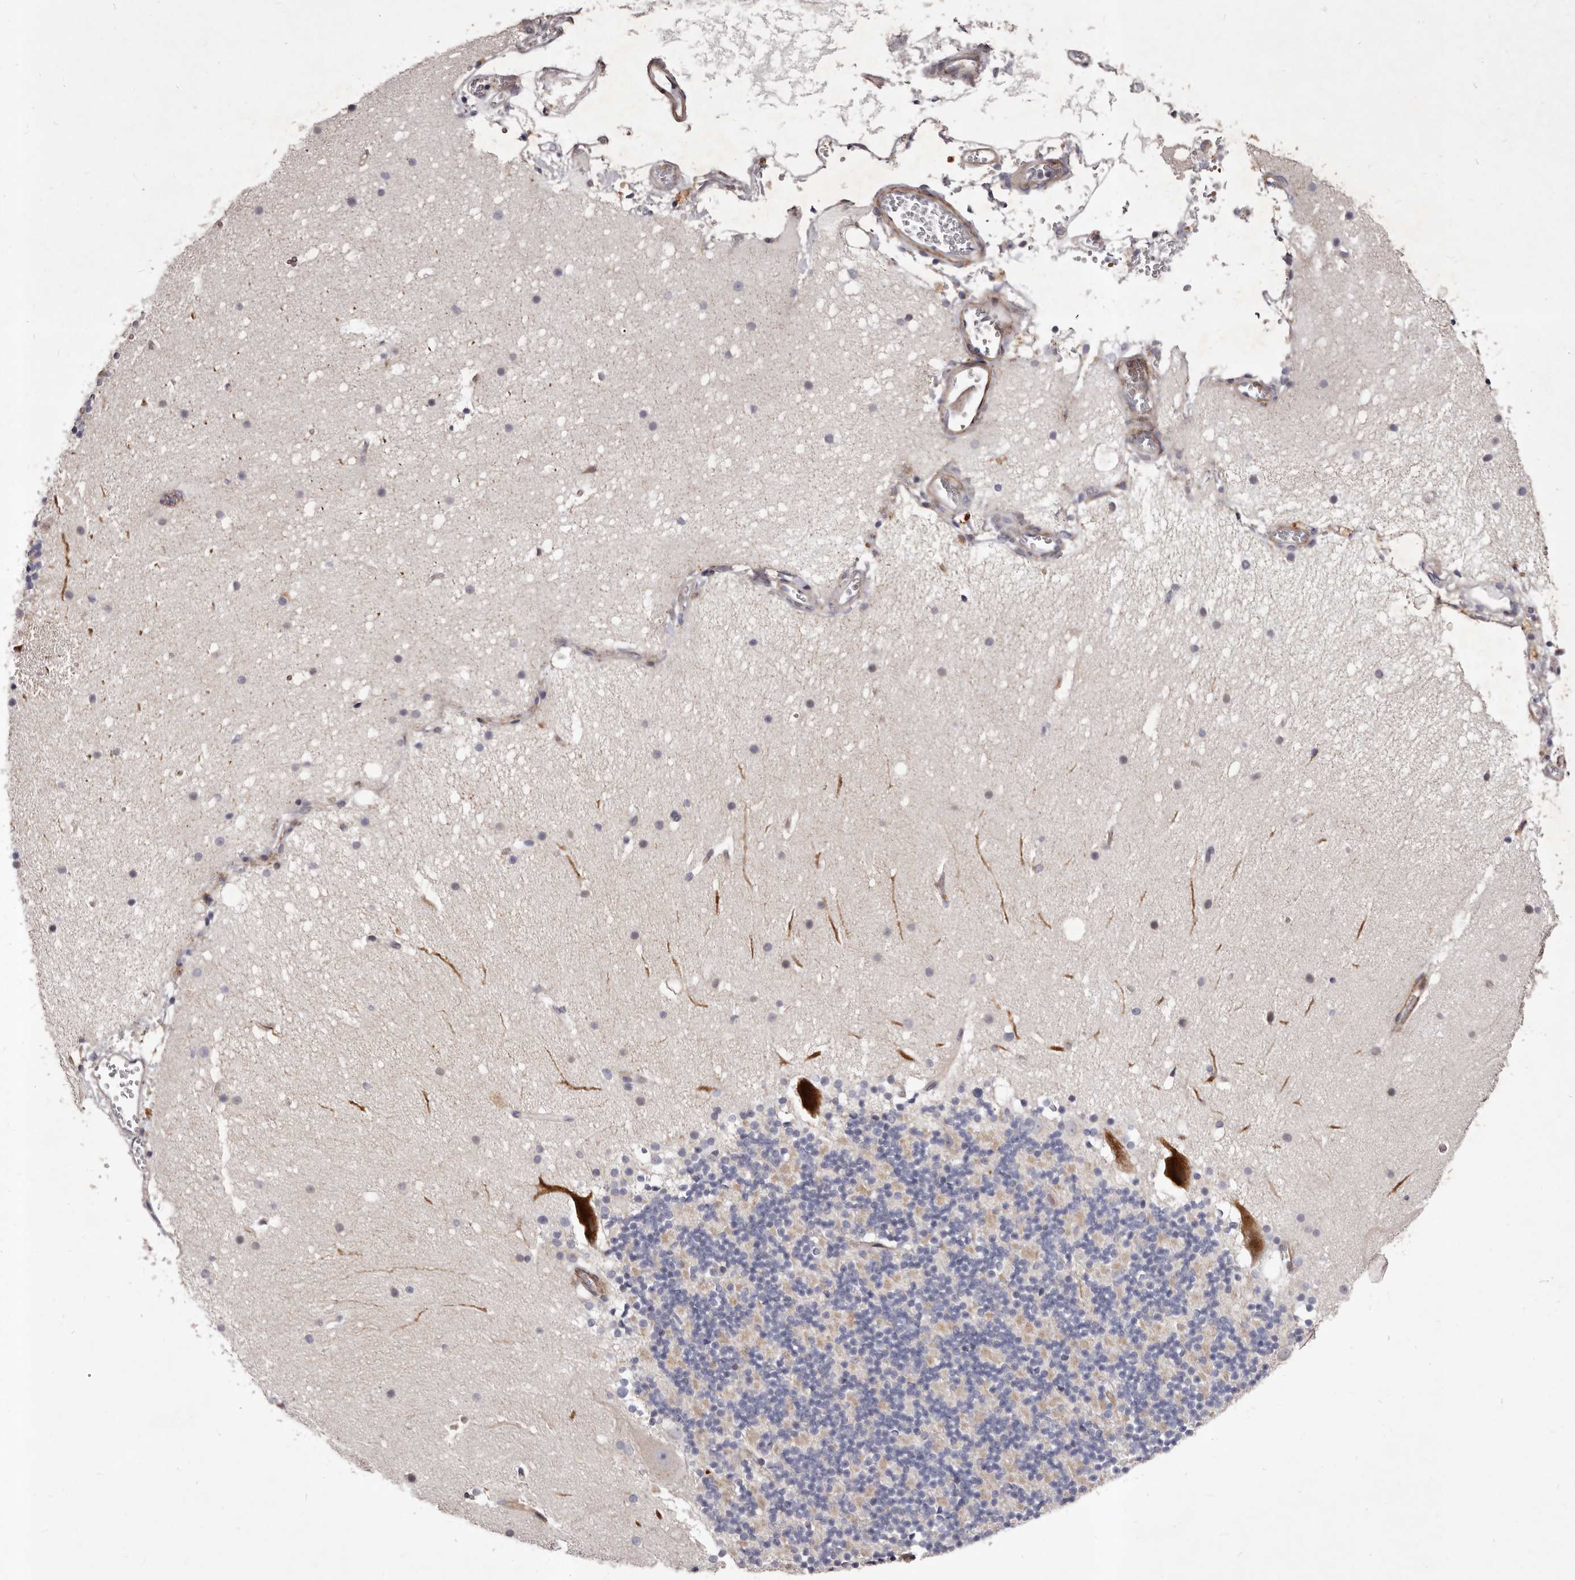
{"staining": {"intensity": "negative", "quantity": "none", "location": "none"}, "tissue": "cerebellum", "cell_type": "Cells in granular layer", "image_type": "normal", "snomed": [{"axis": "morphology", "description": "Normal tissue, NOS"}, {"axis": "topography", "description": "Cerebellum"}], "caption": "Photomicrograph shows no significant protein positivity in cells in granular layer of benign cerebellum. (Immunohistochemistry, brightfield microscopy, high magnification).", "gene": "ALPK1", "patient": {"sex": "male", "age": 57}}